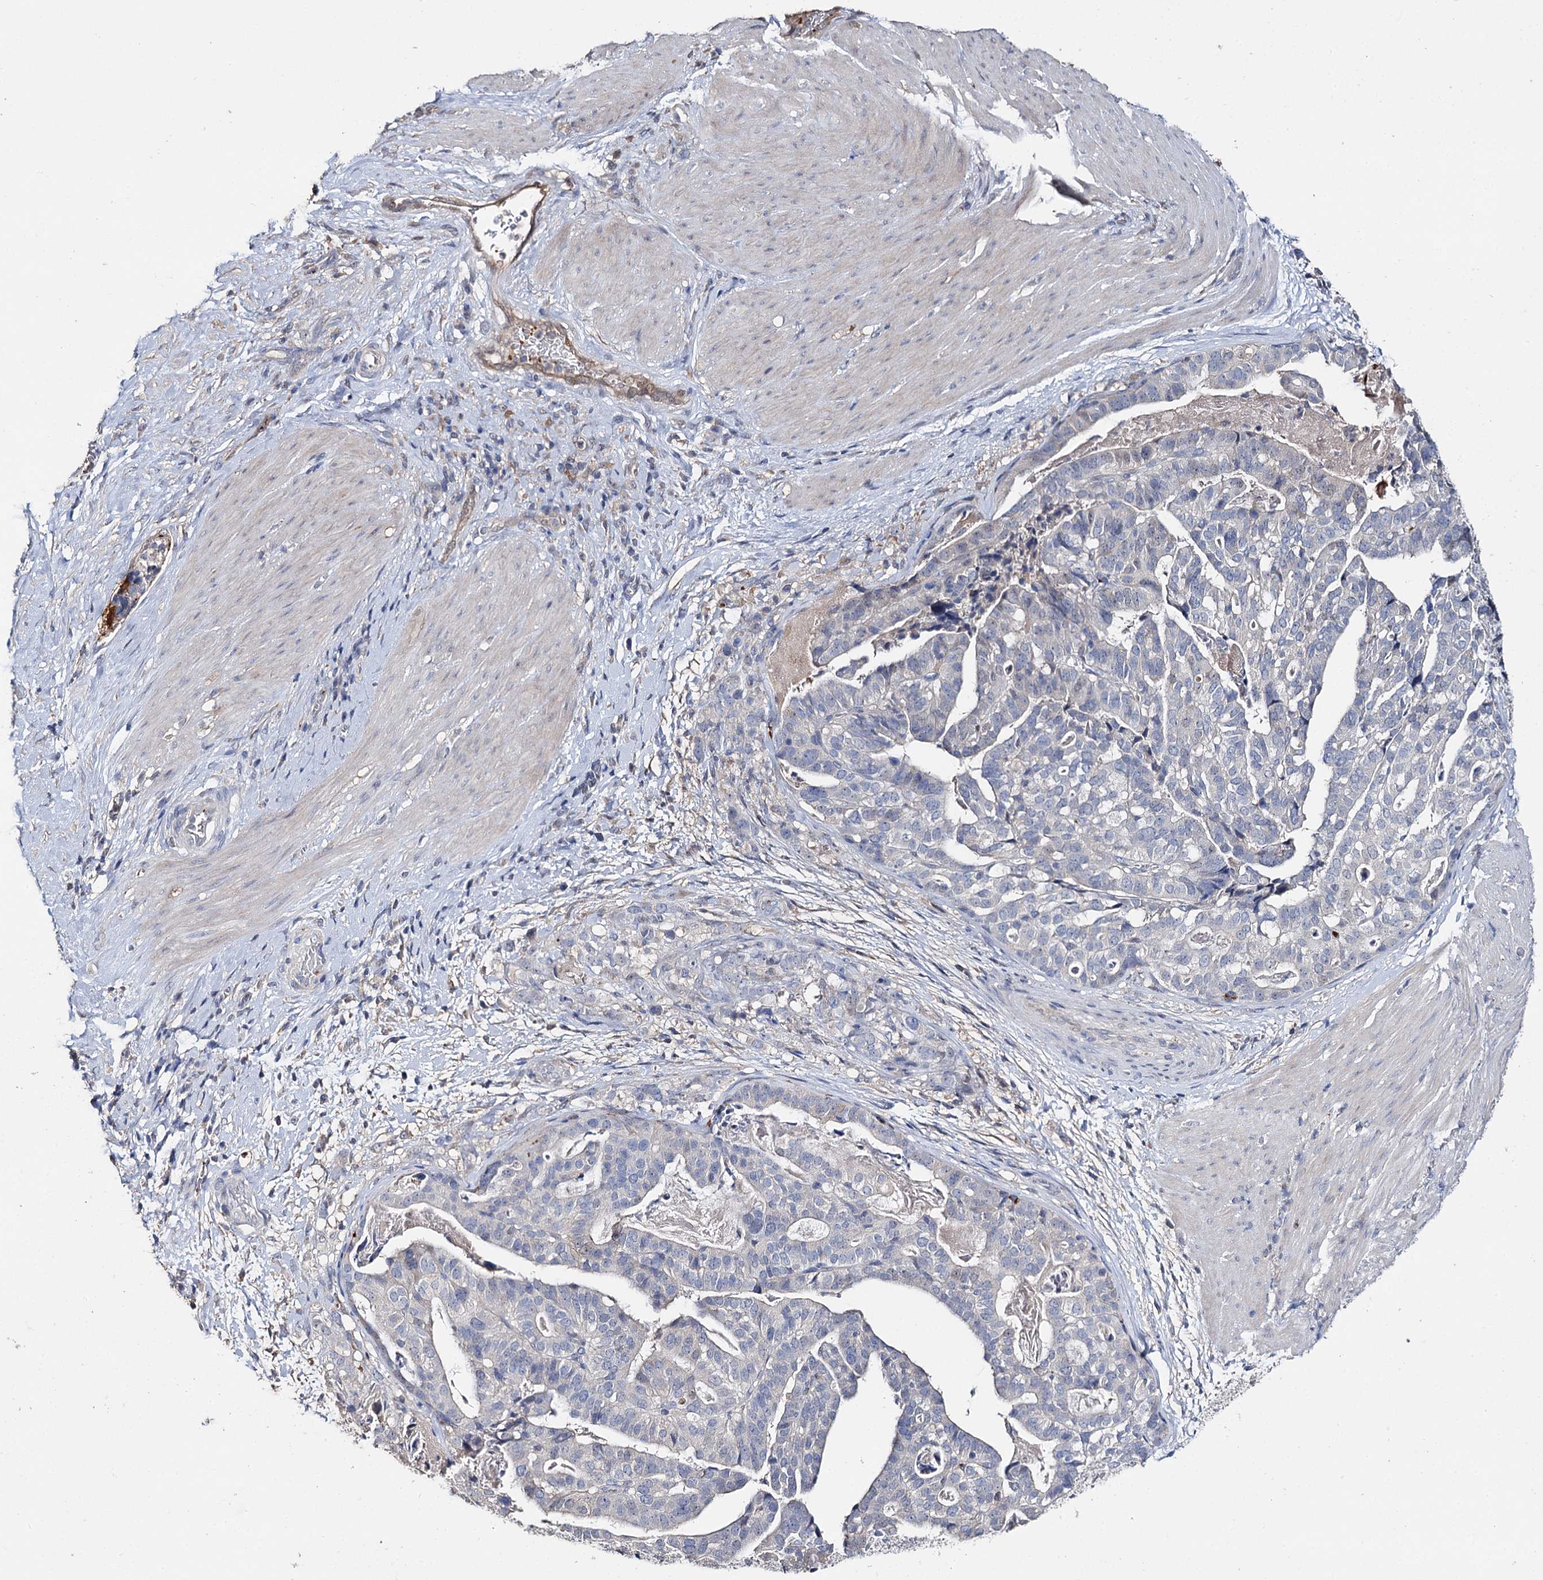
{"staining": {"intensity": "negative", "quantity": "none", "location": "none"}, "tissue": "stomach cancer", "cell_type": "Tumor cells", "image_type": "cancer", "snomed": [{"axis": "morphology", "description": "Adenocarcinoma, NOS"}, {"axis": "topography", "description": "Stomach"}], "caption": "Tumor cells are negative for brown protein staining in stomach cancer (adenocarcinoma).", "gene": "DNAH6", "patient": {"sex": "male", "age": 48}}